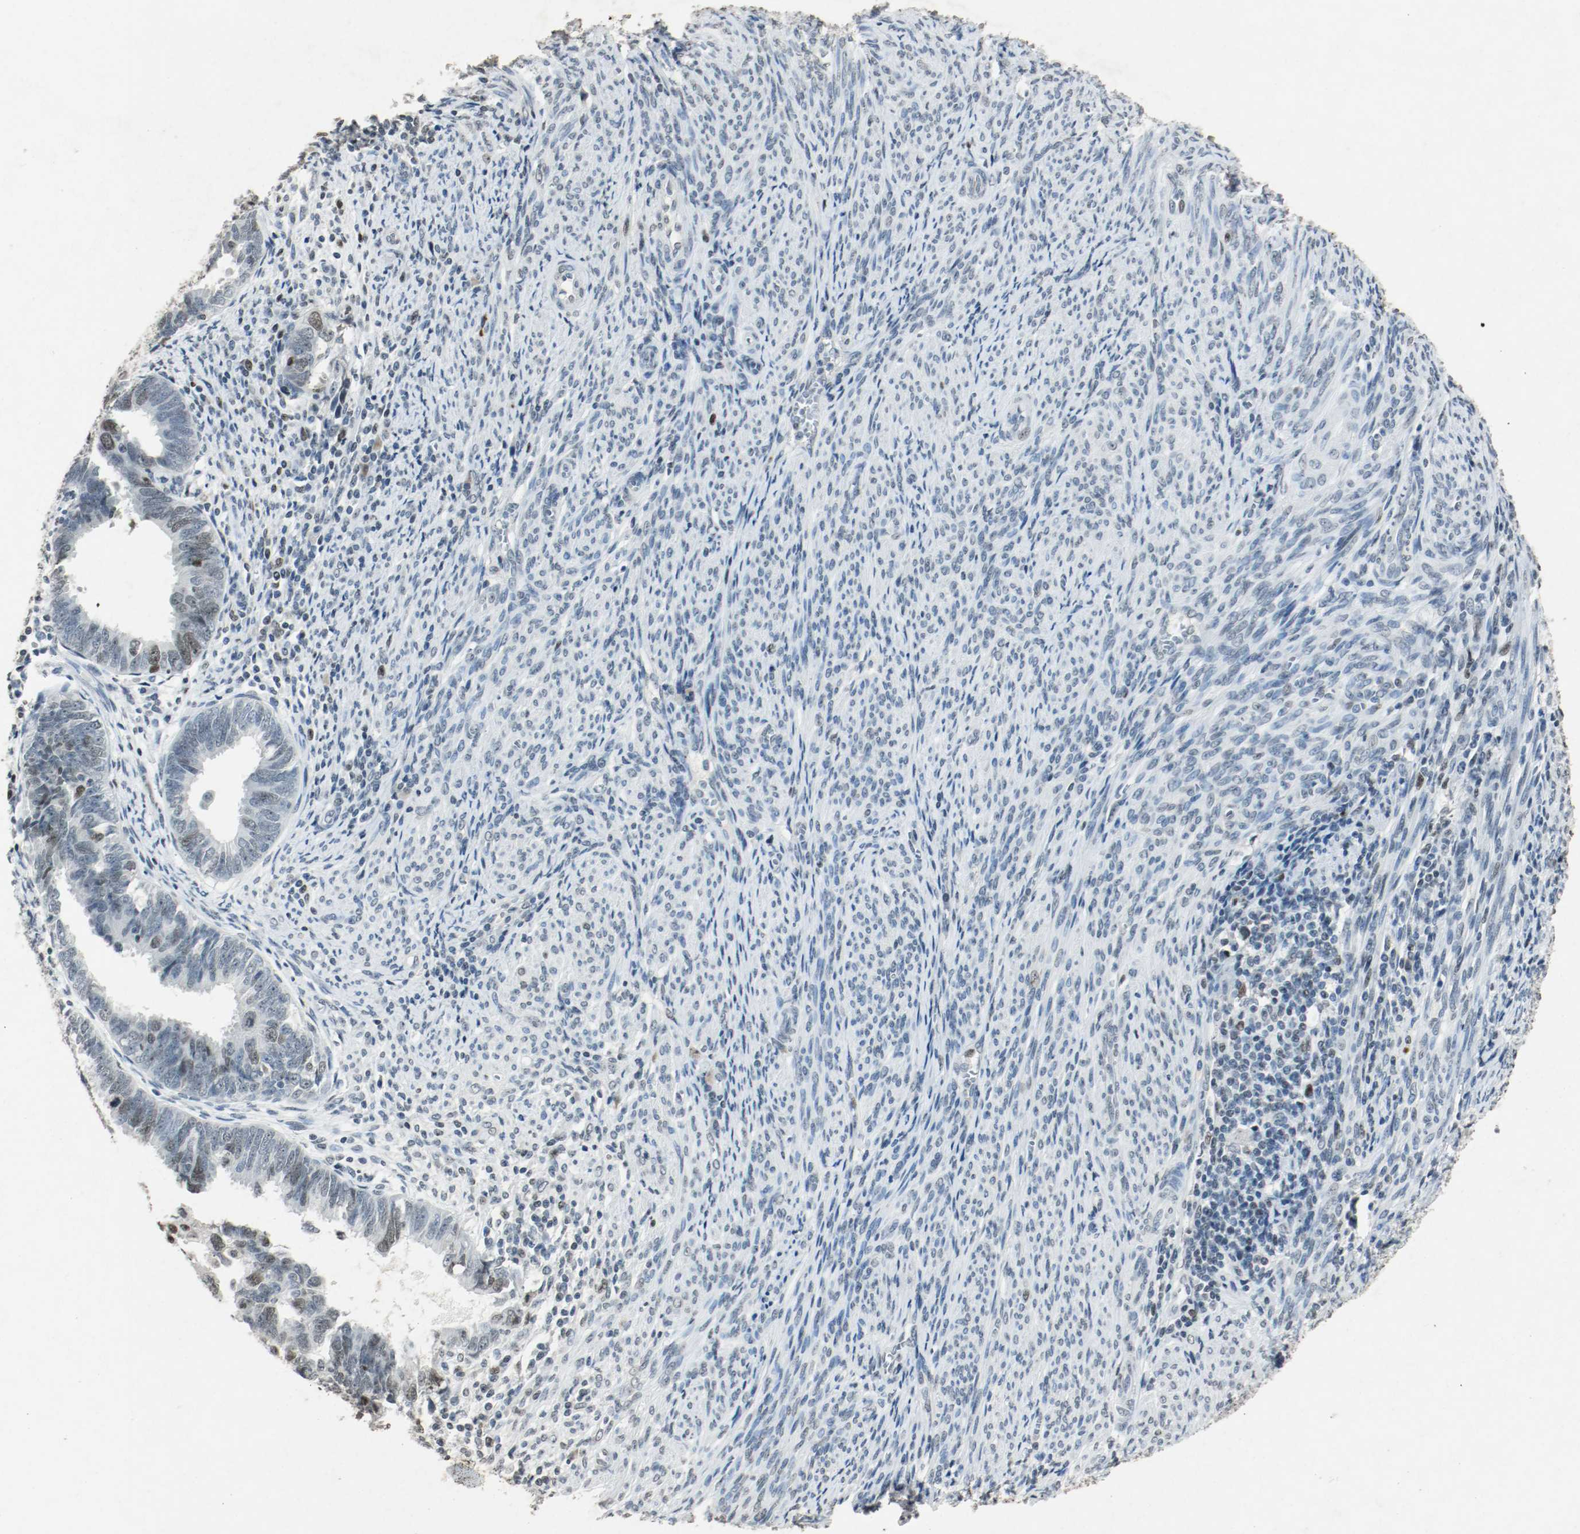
{"staining": {"intensity": "weak", "quantity": "25%-75%", "location": "nuclear"}, "tissue": "endometrial cancer", "cell_type": "Tumor cells", "image_type": "cancer", "snomed": [{"axis": "morphology", "description": "Adenocarcinoma, NOS"}, {"axis": "topography", "description": "Endometrium"}], "caption": "Immunohistochemical staining of endometrial cancer (adenocarcinoma) demonstrates low levels of weak nuclear protein positivity in approximately 25%-75% of tumor cells.", "gene": "DNMT1", "patient": {"sex": "female", "age": 75}}